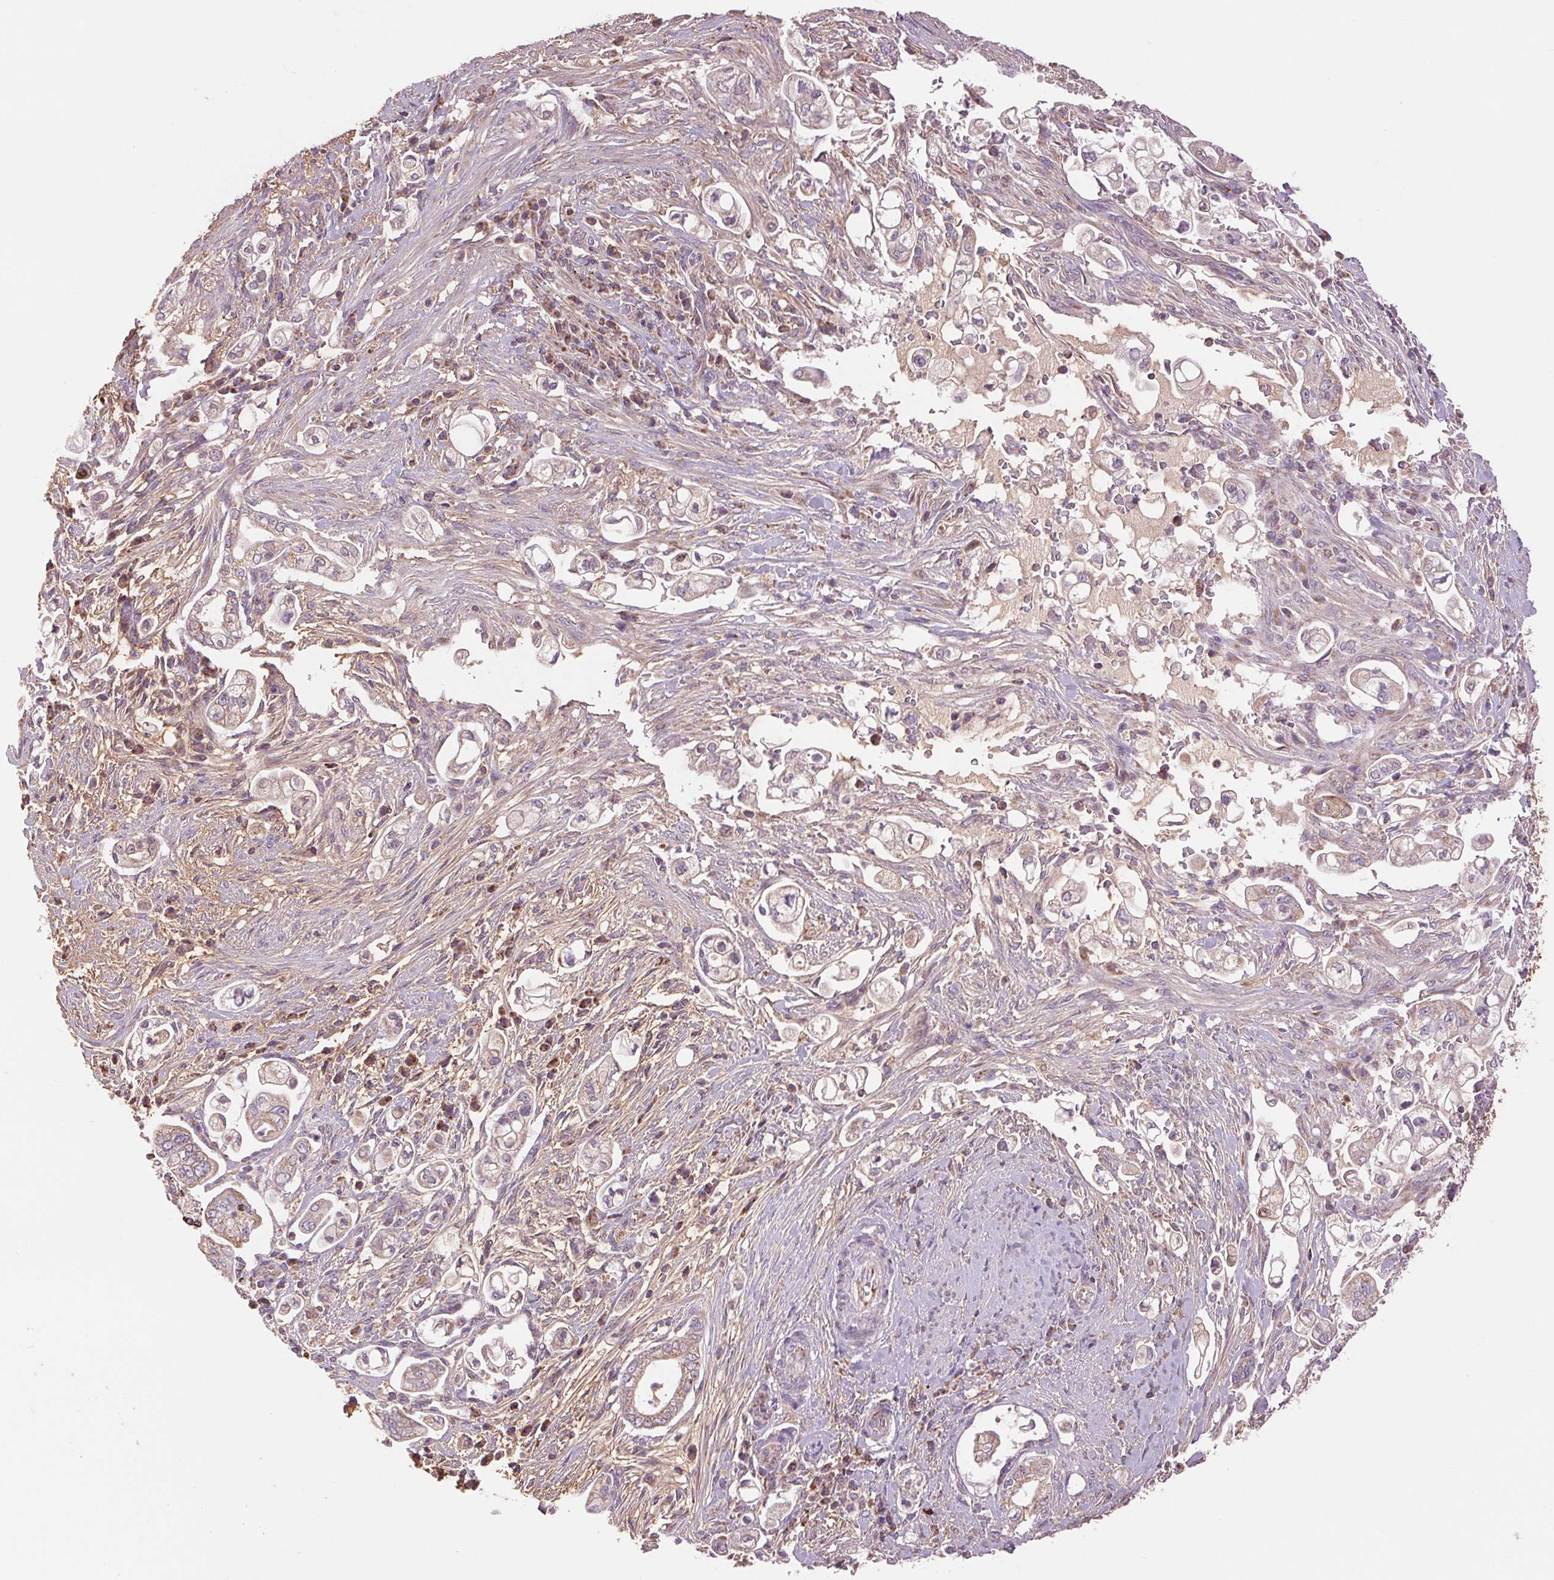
{"staining": {"intensity": "weak", "quantity": "25%-75%", "location": "cytoplasmic/membranous"}, "tissue": "pancreatic cancer", "cell_type": "Tumor cells", "image_type": "cancer", "snomed": [{"axis": "morphology", "description": "Adenocarcinoma, NOS"}, {"axis": "topography", "description": "Pancreas"}], "caption": "Tumor cells display low levels of weak cytoplasmic/membranous positivity in about 25%-75% of cells in human adenocarcinoma (pancreatic).", "gene": "DGUOK", "patient": {"sex": "female", "age": 69}}